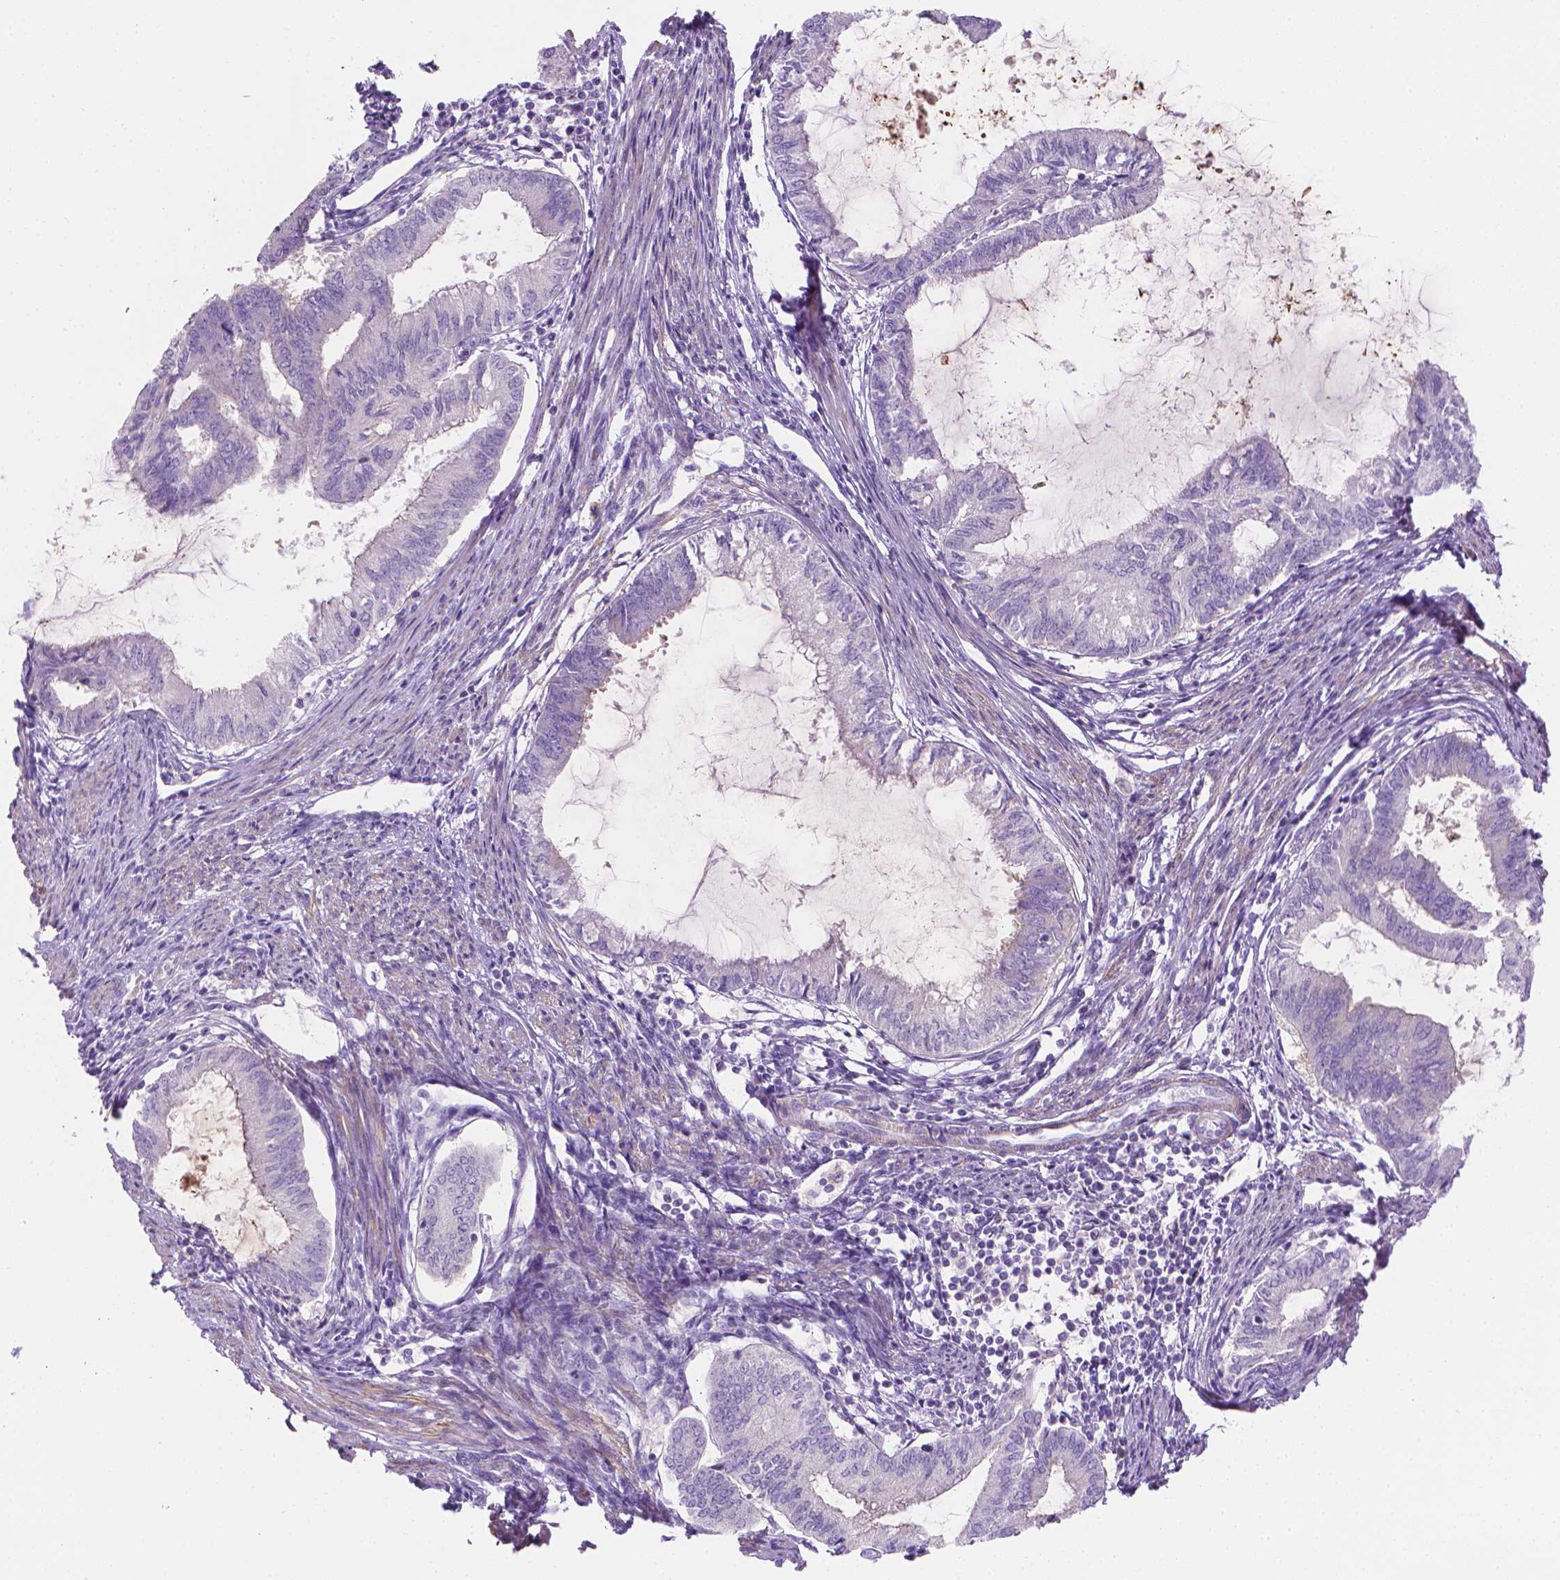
{"staining": {"intensity": "negative", "quantity": "none", "location": "none"}, "tissue": "endometrial cancer", "cell_type": "Tumor cells", "image_type": "cancer", "snomed": [{"axis": "morphology", "description": "Adenocarcinoma, NOS"}, {"axis": "topography", "description": "Endometrium"}], "caption": "Histopathology image shows no protein expression in tumor cells of endometrial adenocarcinoma tissue. (Brightfield microscopy of DAB immunohistochemistry (IHC) at high magnification).", "gene": "FASN", "patient": {"sex": "female", "age": 86}}